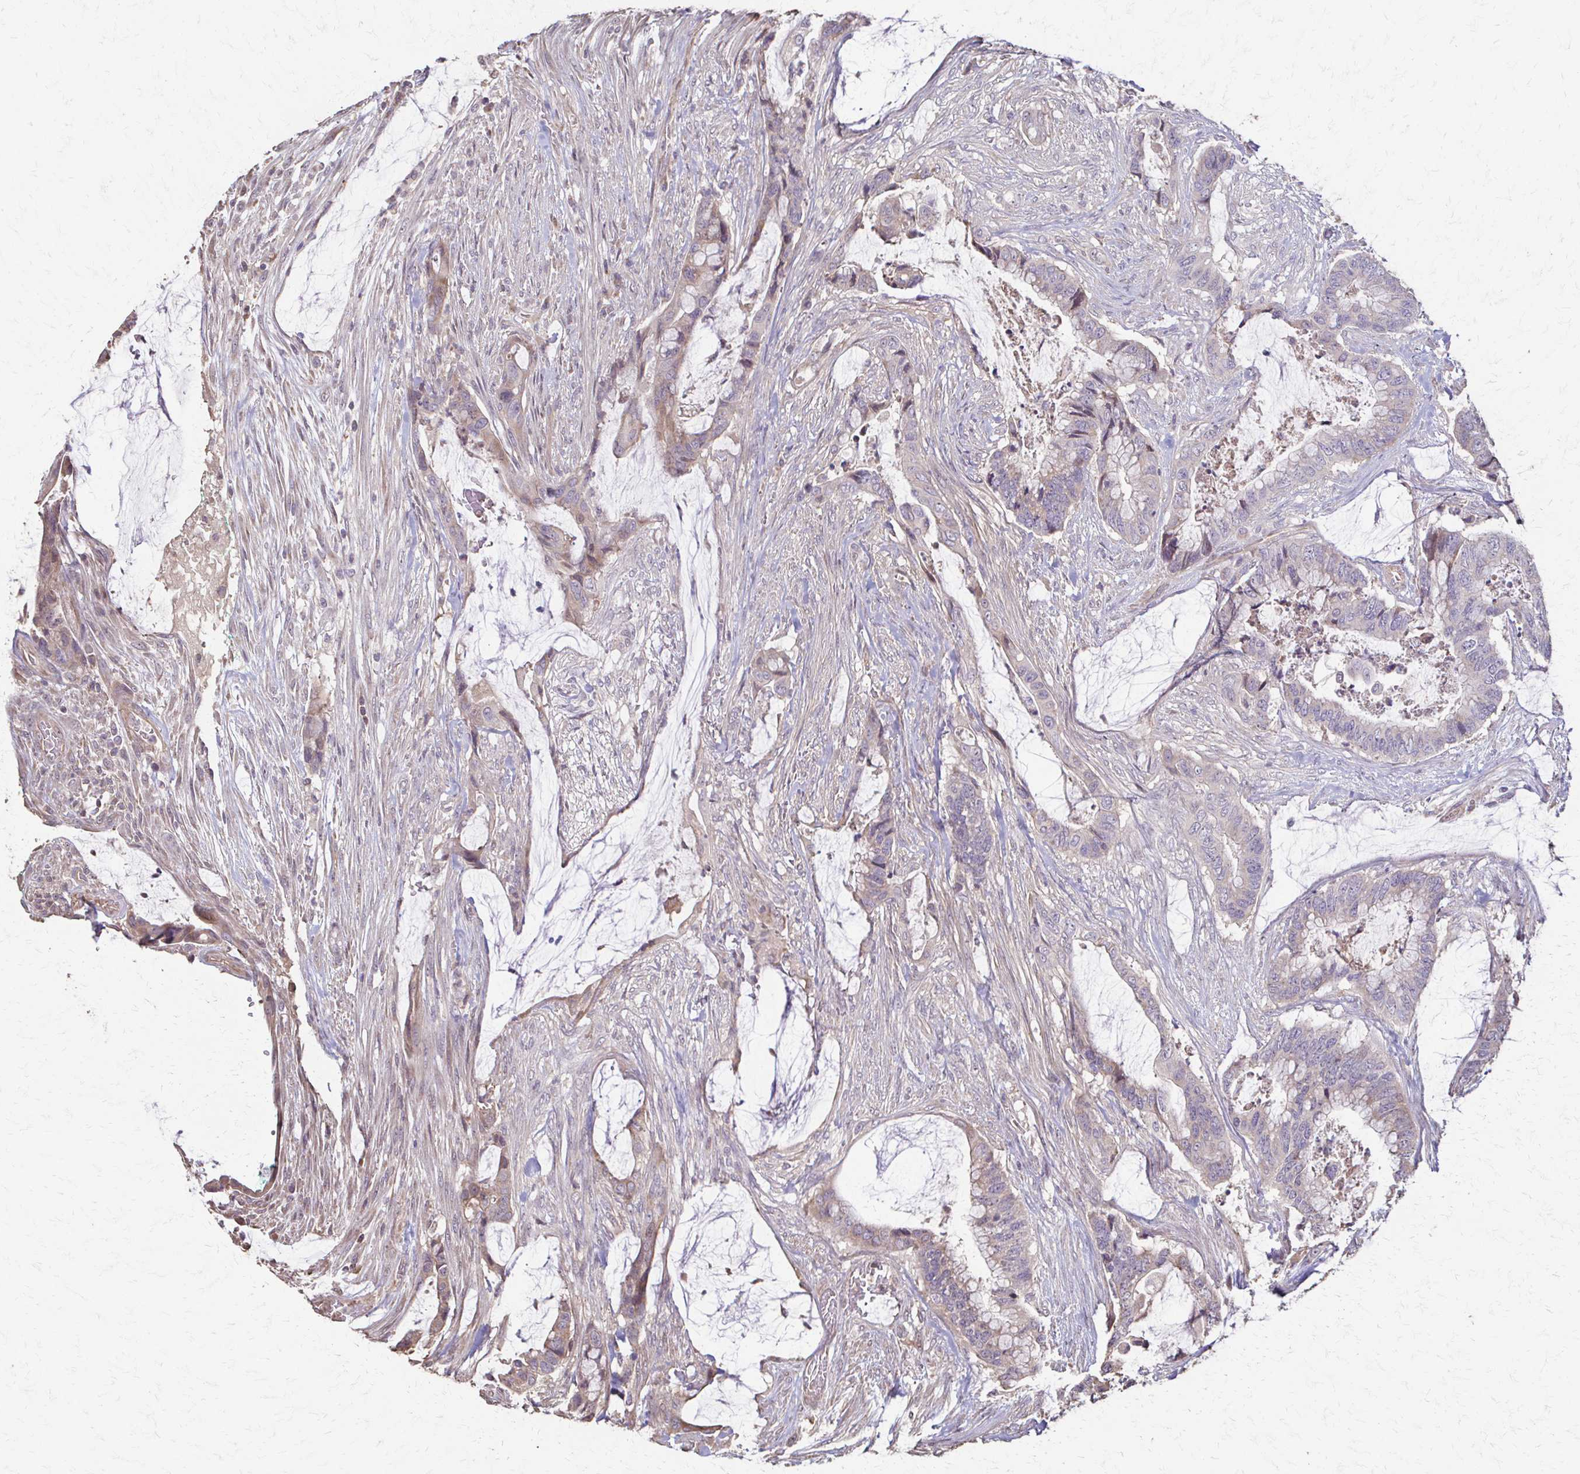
{"staining": {"intensity": "weak", "quantity": "25%-75%", "location": "cytoplasmic/membranous"}, "tissue": "colorectal cancer", "cell_type": "Tumor cells", "image_type": "cancer", "snomed": [{"axis": "morphology", "description": "Adenocarcinoma, NOS"}, {"axis": "topography", "description": "Rectum"}], "caption": "Immunohistochemical staining of colorectal adenocarcinoma demonstrates low levels of weak cytoplasmic/membranous protein expression in about 25%-75% of tumor cells.", "gene": "IL18BP", "patient": {"sex": "female", "age": 59}}